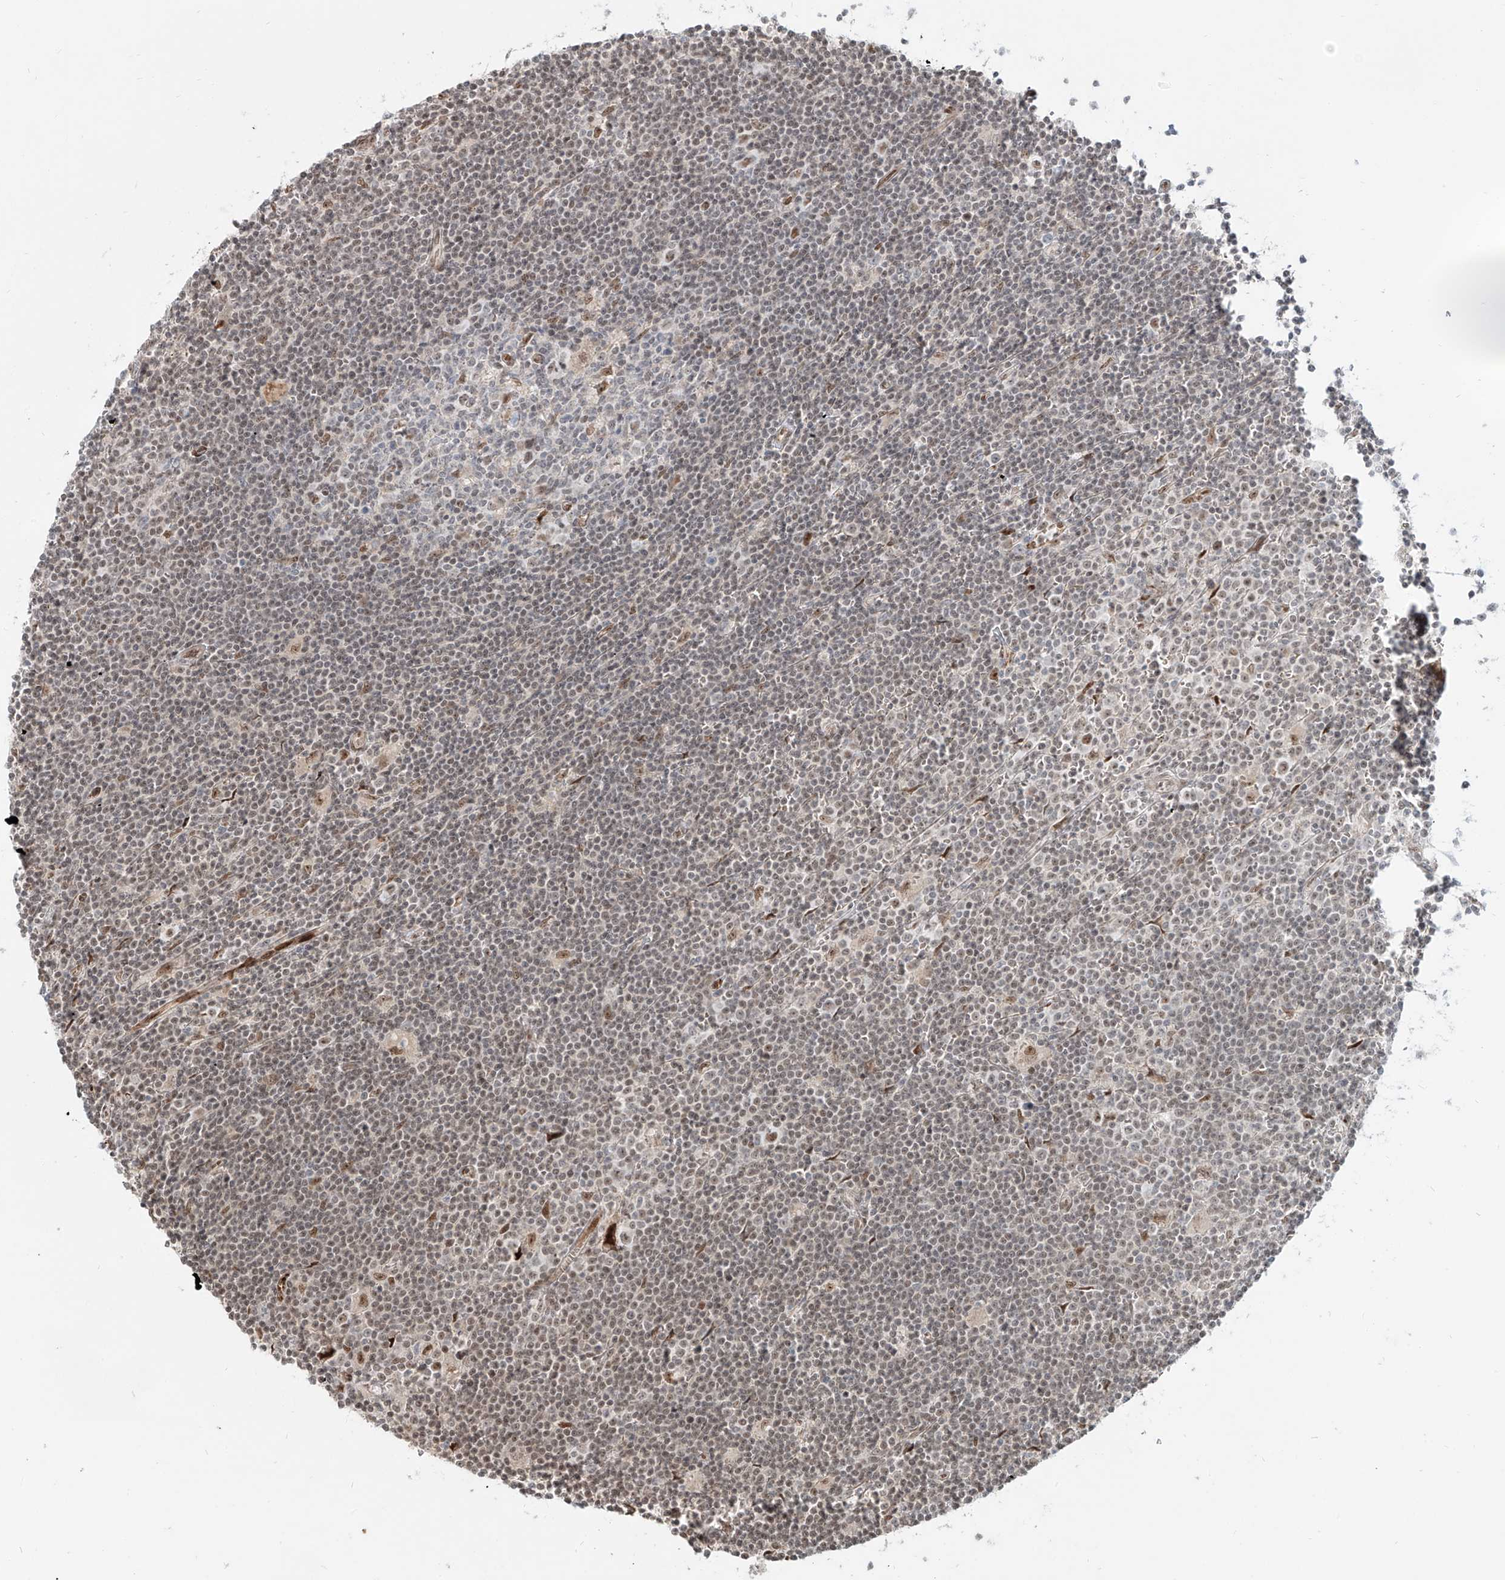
{"staining": {"intensity": "weak", "quantity": "25%-75%", "location": "nuclear"}, "tissue": "lymphoma", "cell_type": "Tumor cells", "image_type": "cancer", "snomed": [{"axis": "morphology", "description": "Malignant lymphoma, non-Hodgkin's type, Low grade"}, {"axis": "topography", "description": "Spleen"}], "caption": "Protein expression analysis of lymphoma displays weak nuclear expression in about 25%-75% of tumor cells. (IHC, brightfield microscopy, high magnification).", "gene": "ZNF710", "patient": {"sex": "male", "age": 76}}